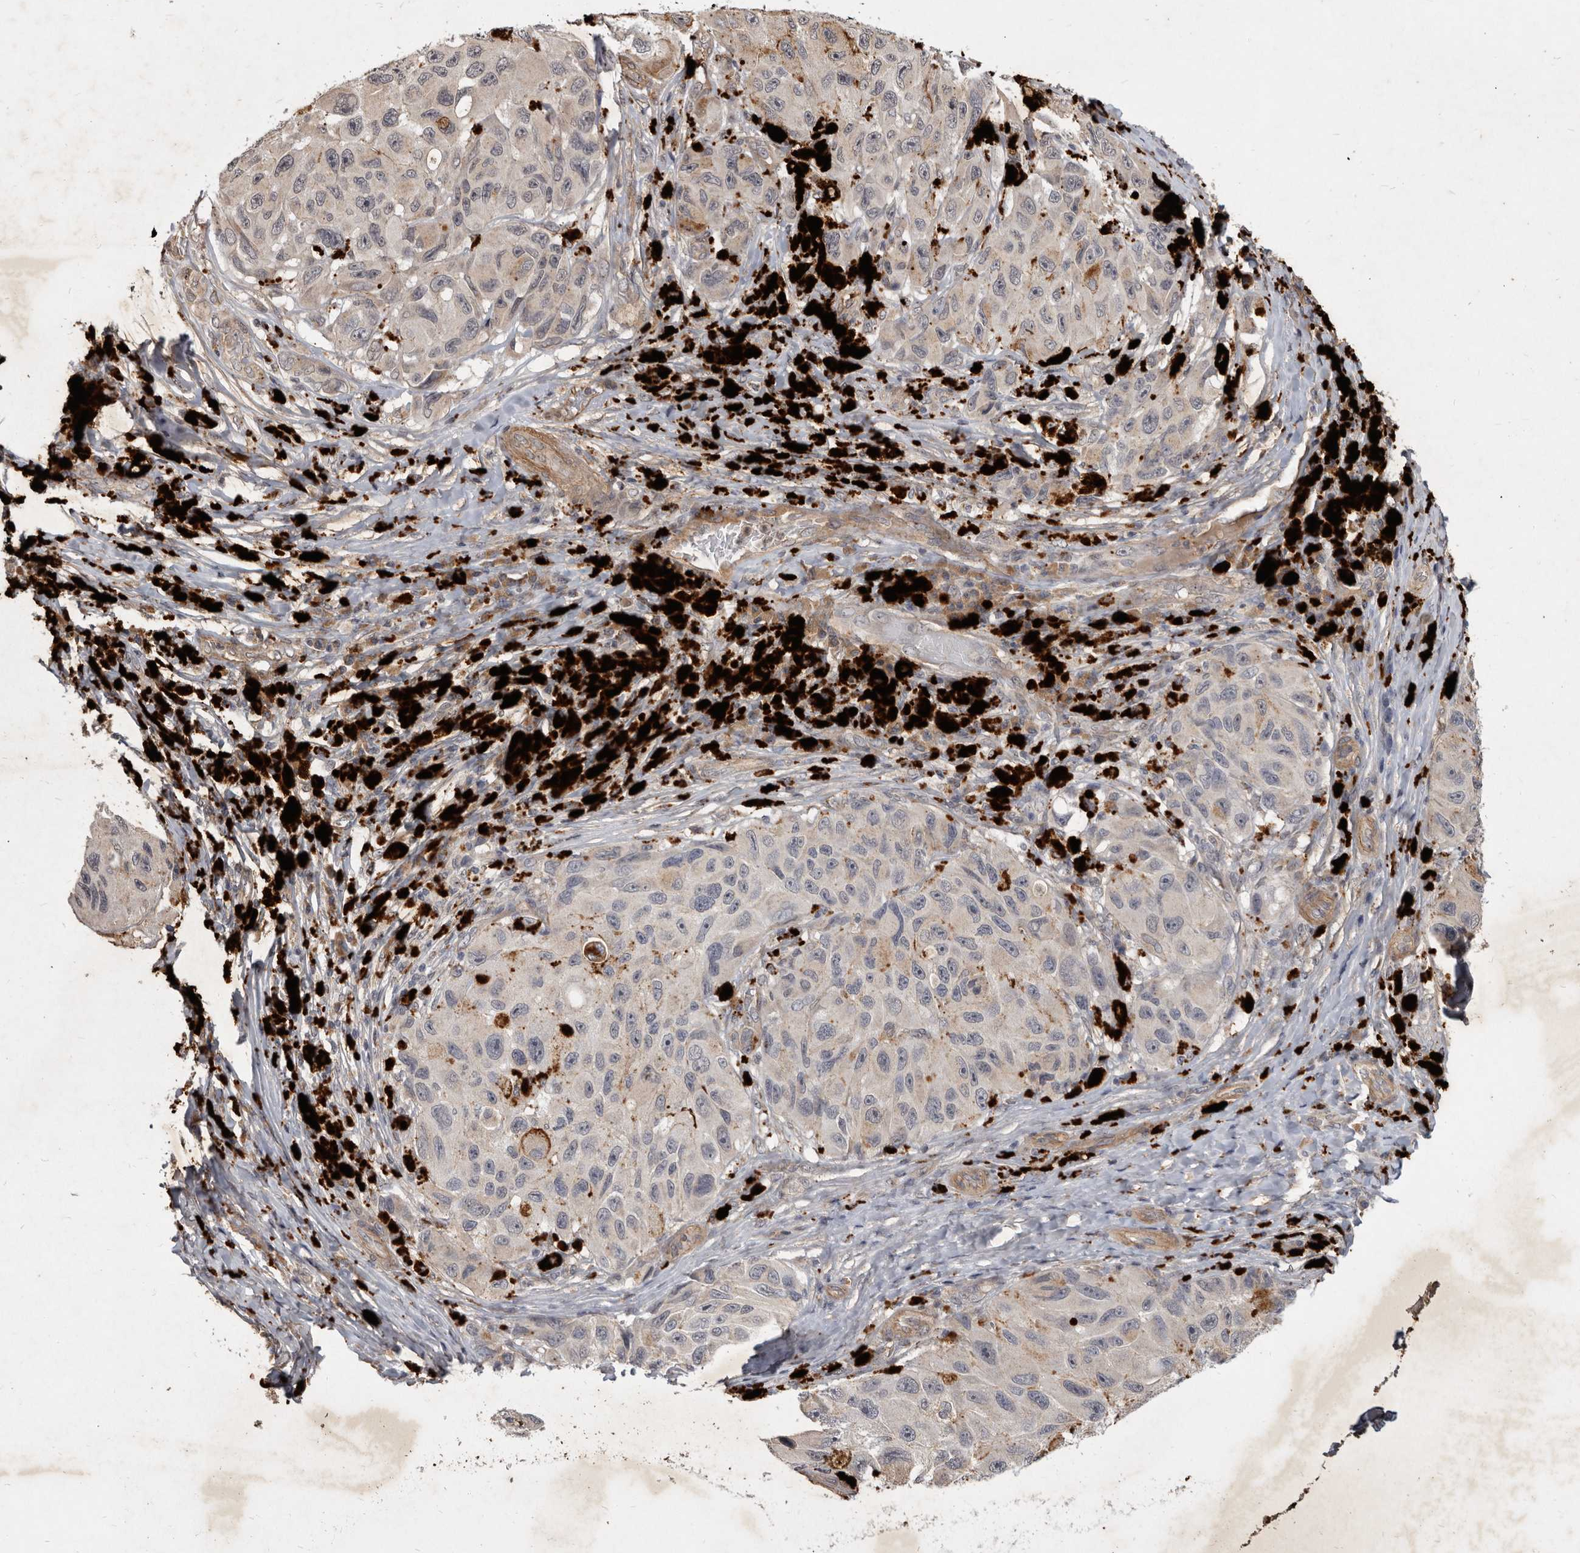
{"staining": {"intensity": "negative", "quantity": "none", "location": "none"}, "tissue": "melanoma", "cell_type": "Tumor cells", "image_type": "cancer", "snomed": [{"axis": "morphology", "description": "Malignant melanoma, NOS"}, {"axis": "topography", "description": "Skin"}], "caption": "Protein analysis of melanoma exhibits no significant expression in tumor cells. (Brightfield microscopy of DAB (3,3'-diaminobenzidine) immunohistochemistry at high magnification).", "gene": "DNAJC28", "patient": {"sex": "female", "age": 73}}